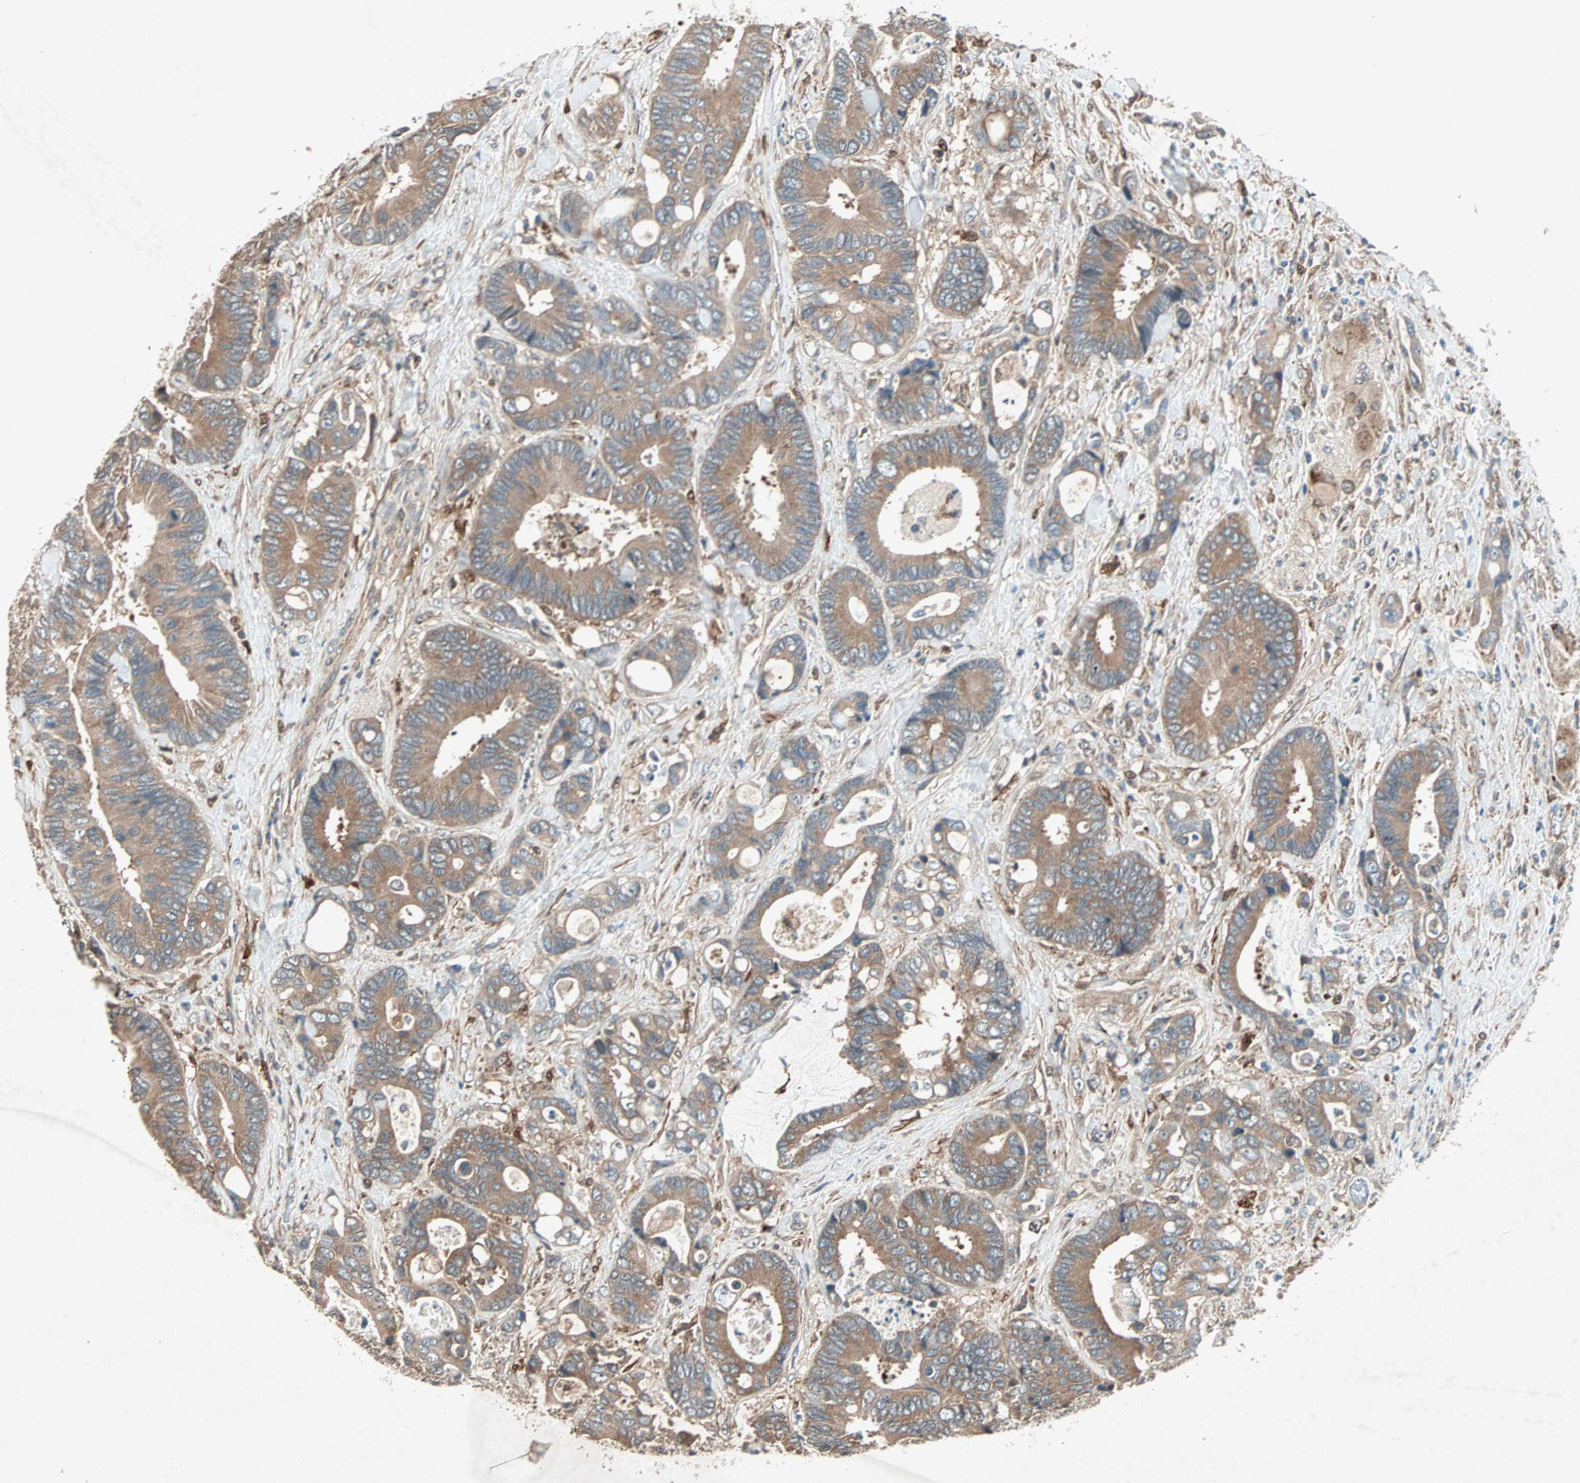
{"staining": {"intensity": "moderate", "quantity": ">75%", "location": "cytoplasmic/membranous"}, "tissue": "colorectal cancer", "cell_type": "Tumor cells", "image_type": "cancer", "snomed": [{"axis": "morphology", "description": "Adenocarcinoma, NOS"}, {"axis": "topography", "description": "Rectum"}], "caption": "A micrograph of adenocarcinoma (colorectal) stained for a protein displays moderate cytoplasmic/membranous brown staining in tumor cells.", "gene": "SDSL", "patient": {"sex": "male", "age": 55}}